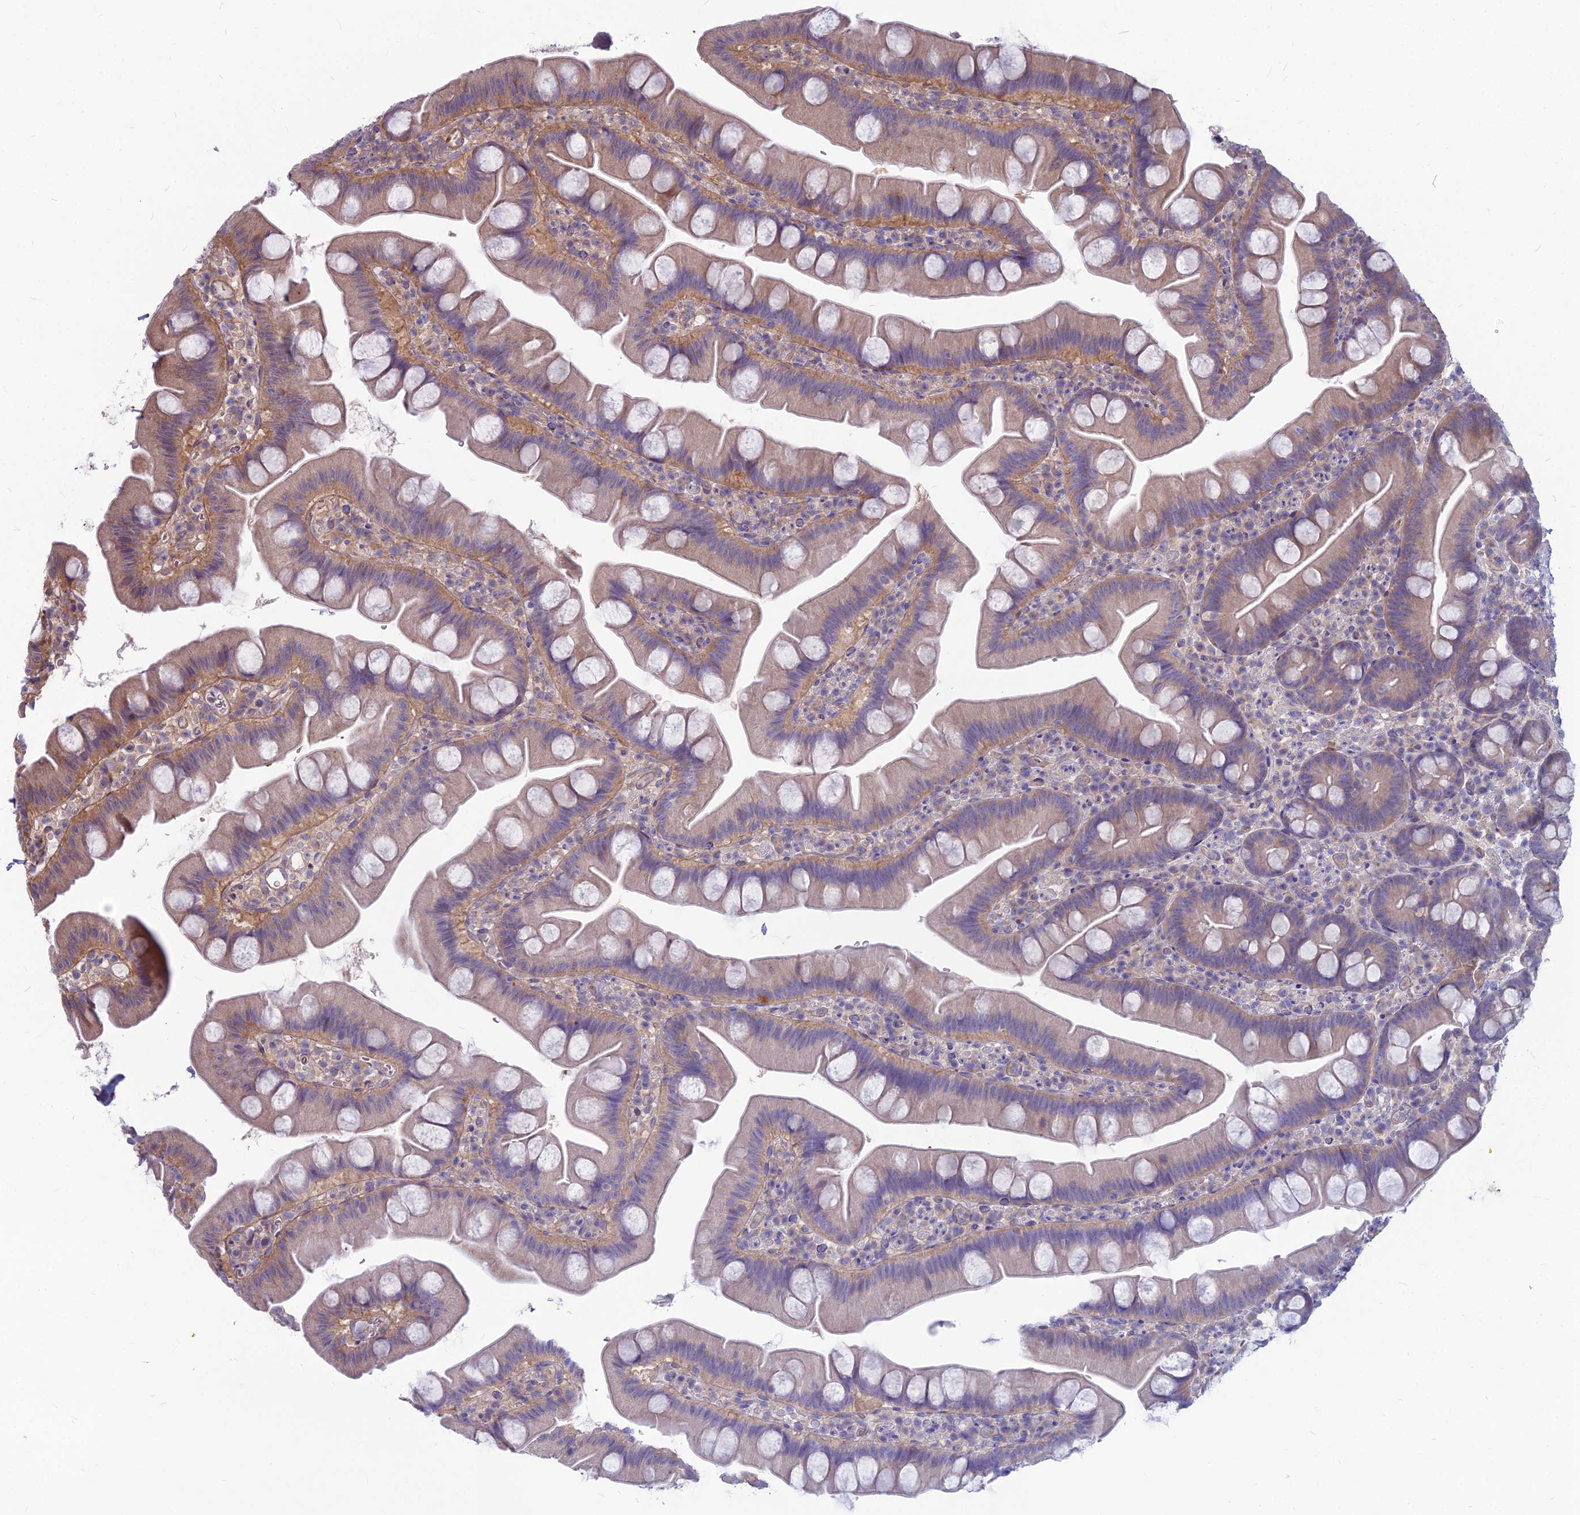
{"staining": {"intensity": "moderate", "quantity": "<25%", "location": "cytoplasmic/membranous"}, "tissue": "small intestine", "cell_type": "Glandular cells", "image_type": "normal", "snomed": [{"axis": "morphology", "description": "Normal tissue, NOS"}, {"axis": "topography", "description": "Small intestine"}], "caption": "The micrograph reveals immunohistochemical staining of unremarkable small intestine. There is moderate cytoplasmic/membranous expression is seen in about <25% of glandular cells.", "gene": "MFSD8", "patient": {"sex": "female", "age": 68}}